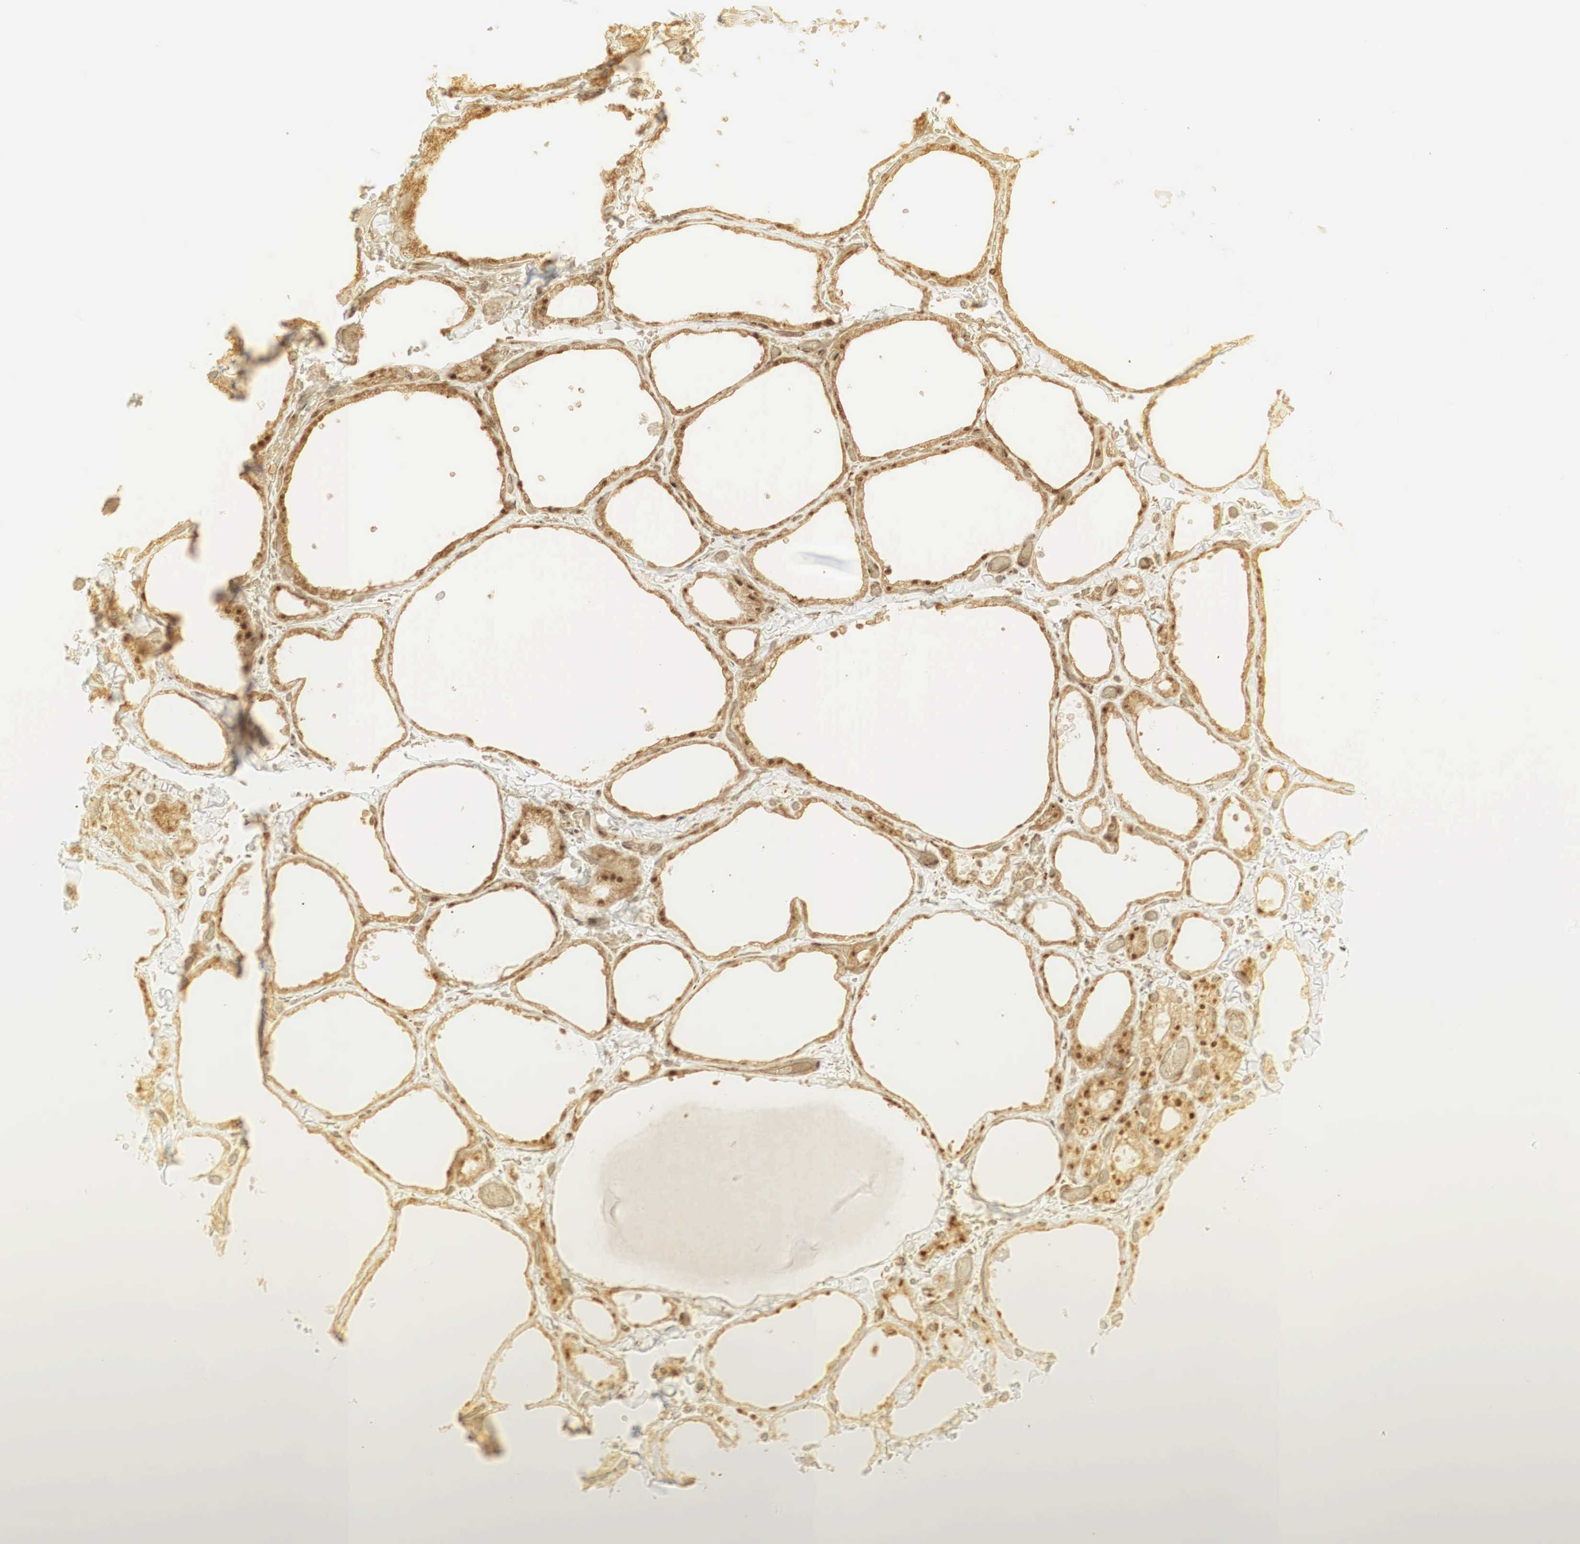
{"staining": {"intensity": "moderate", "quantity": ">75%", "location": "cytoplasmic/membranous,nuclear"}, "tissue": "thyroid gland", "cell_type": "Glandular cells", "image_type": "normal", "snomed": [{"axis": "morphology", "description": "Normal tissue, NOS"}, {"axis": "topography", "description": "Thyroid gland"}], "caption": "Immunohistochemical staining of unremarkable thyroid gland reveals moderate cytoplasmic/membranous,nuclear protein expression in about >75% of glandular cells.", "gene": "RNF113A", "patient": {"sex": "male", "age": 34}}